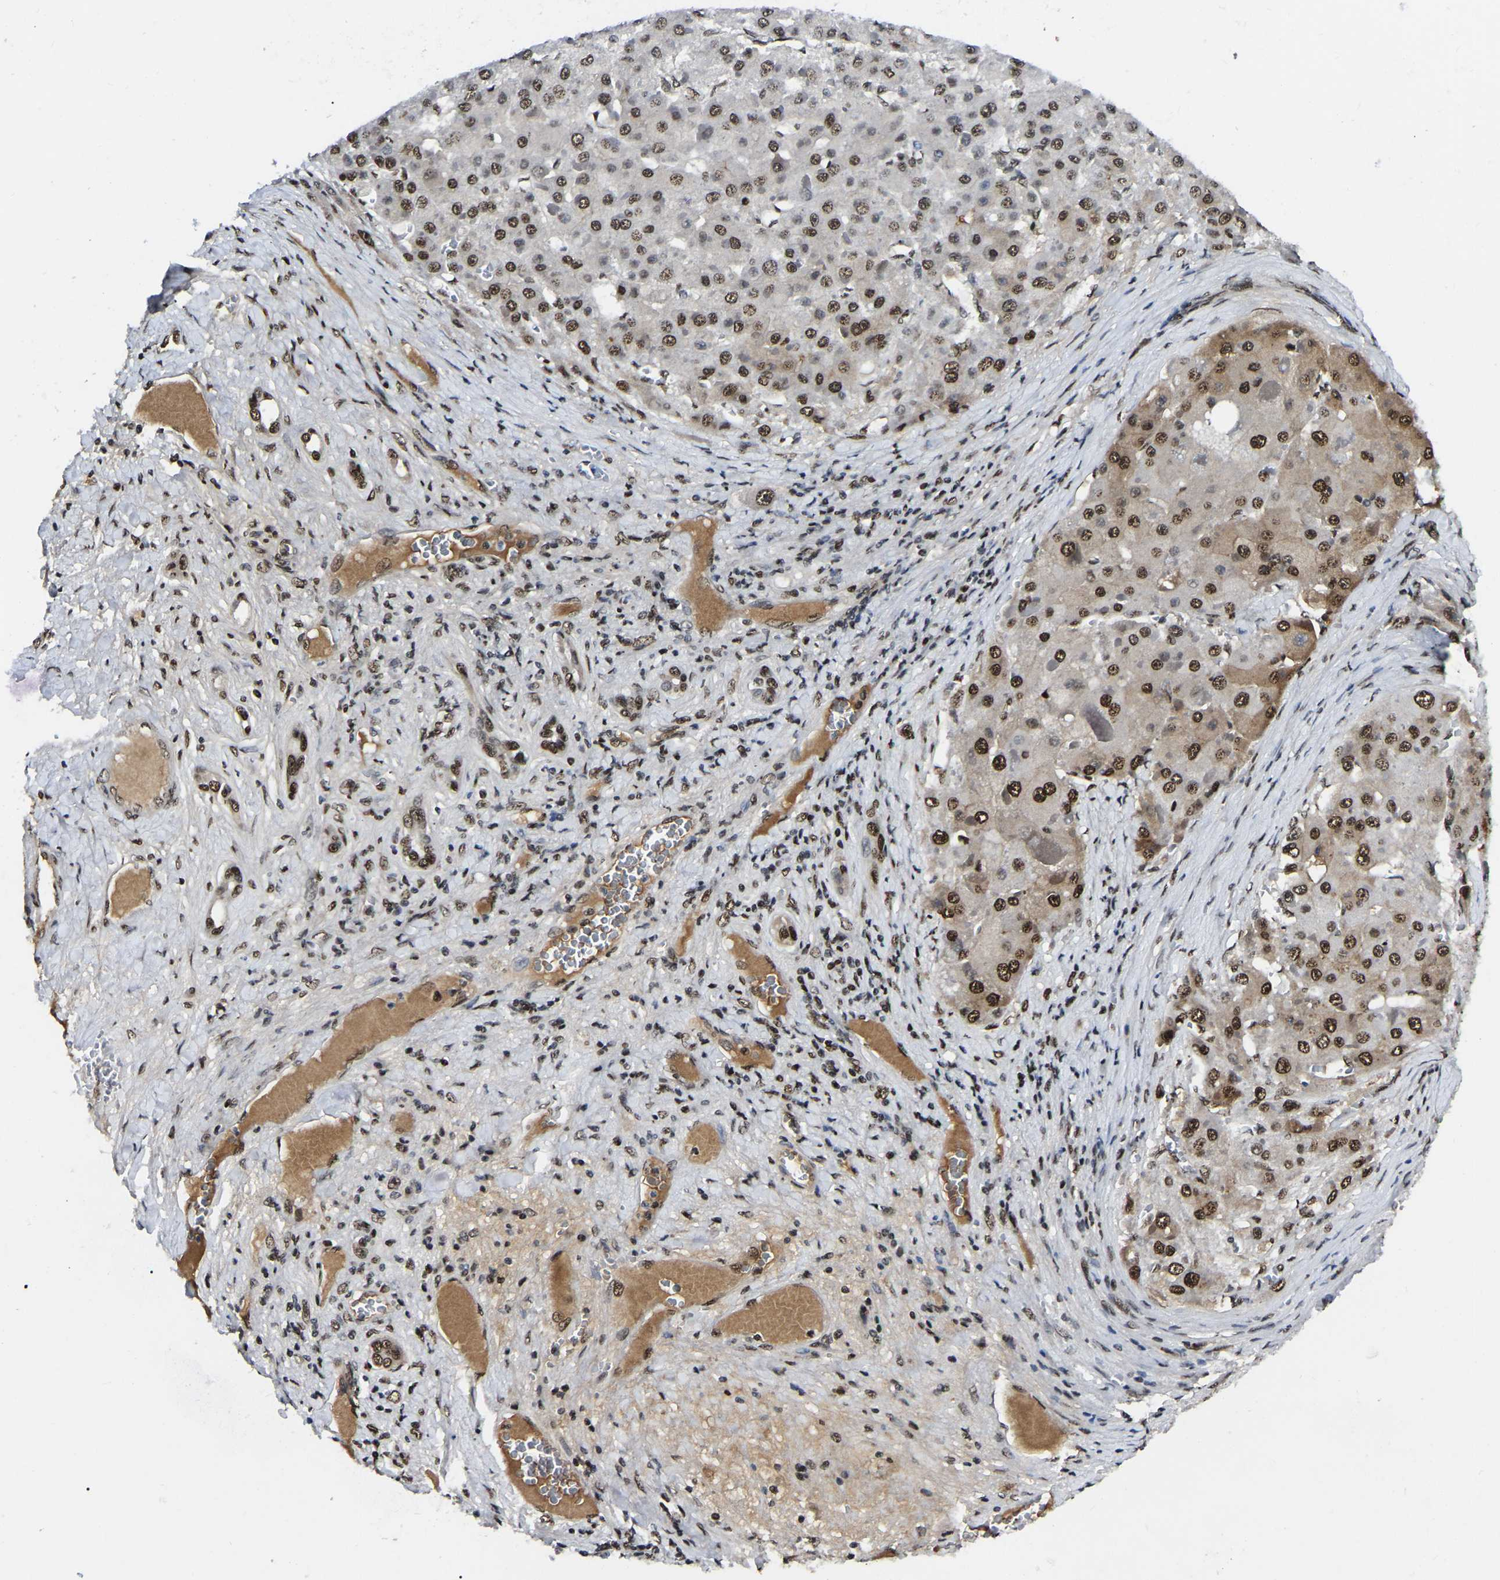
{"staining": {"intensity": "strong", "quantity": ">75%", "location": "nuclear"}, "tissue": "liver cancer", "cell_type": "Tumor cells", "image_type": "cancer", "snomed": [{"axis": "morphology", "description": "Carcinoma, Hepatocellular, NOS"}, {"axis": "topography", "description": "Liver"}], "caption": "Protein staining of liver hepatocellular carcinoma tissue reveals strong nuclear staining in approximately >75% of tumor cells. The staining was performed using DAB (3,3'-diaminobenzidine), with brown indicating positive protein expression. Nuclei are stained blue with hematoxylin.", "gene": "TRIM35", "patient": {"sex": "female", "age": 73}}